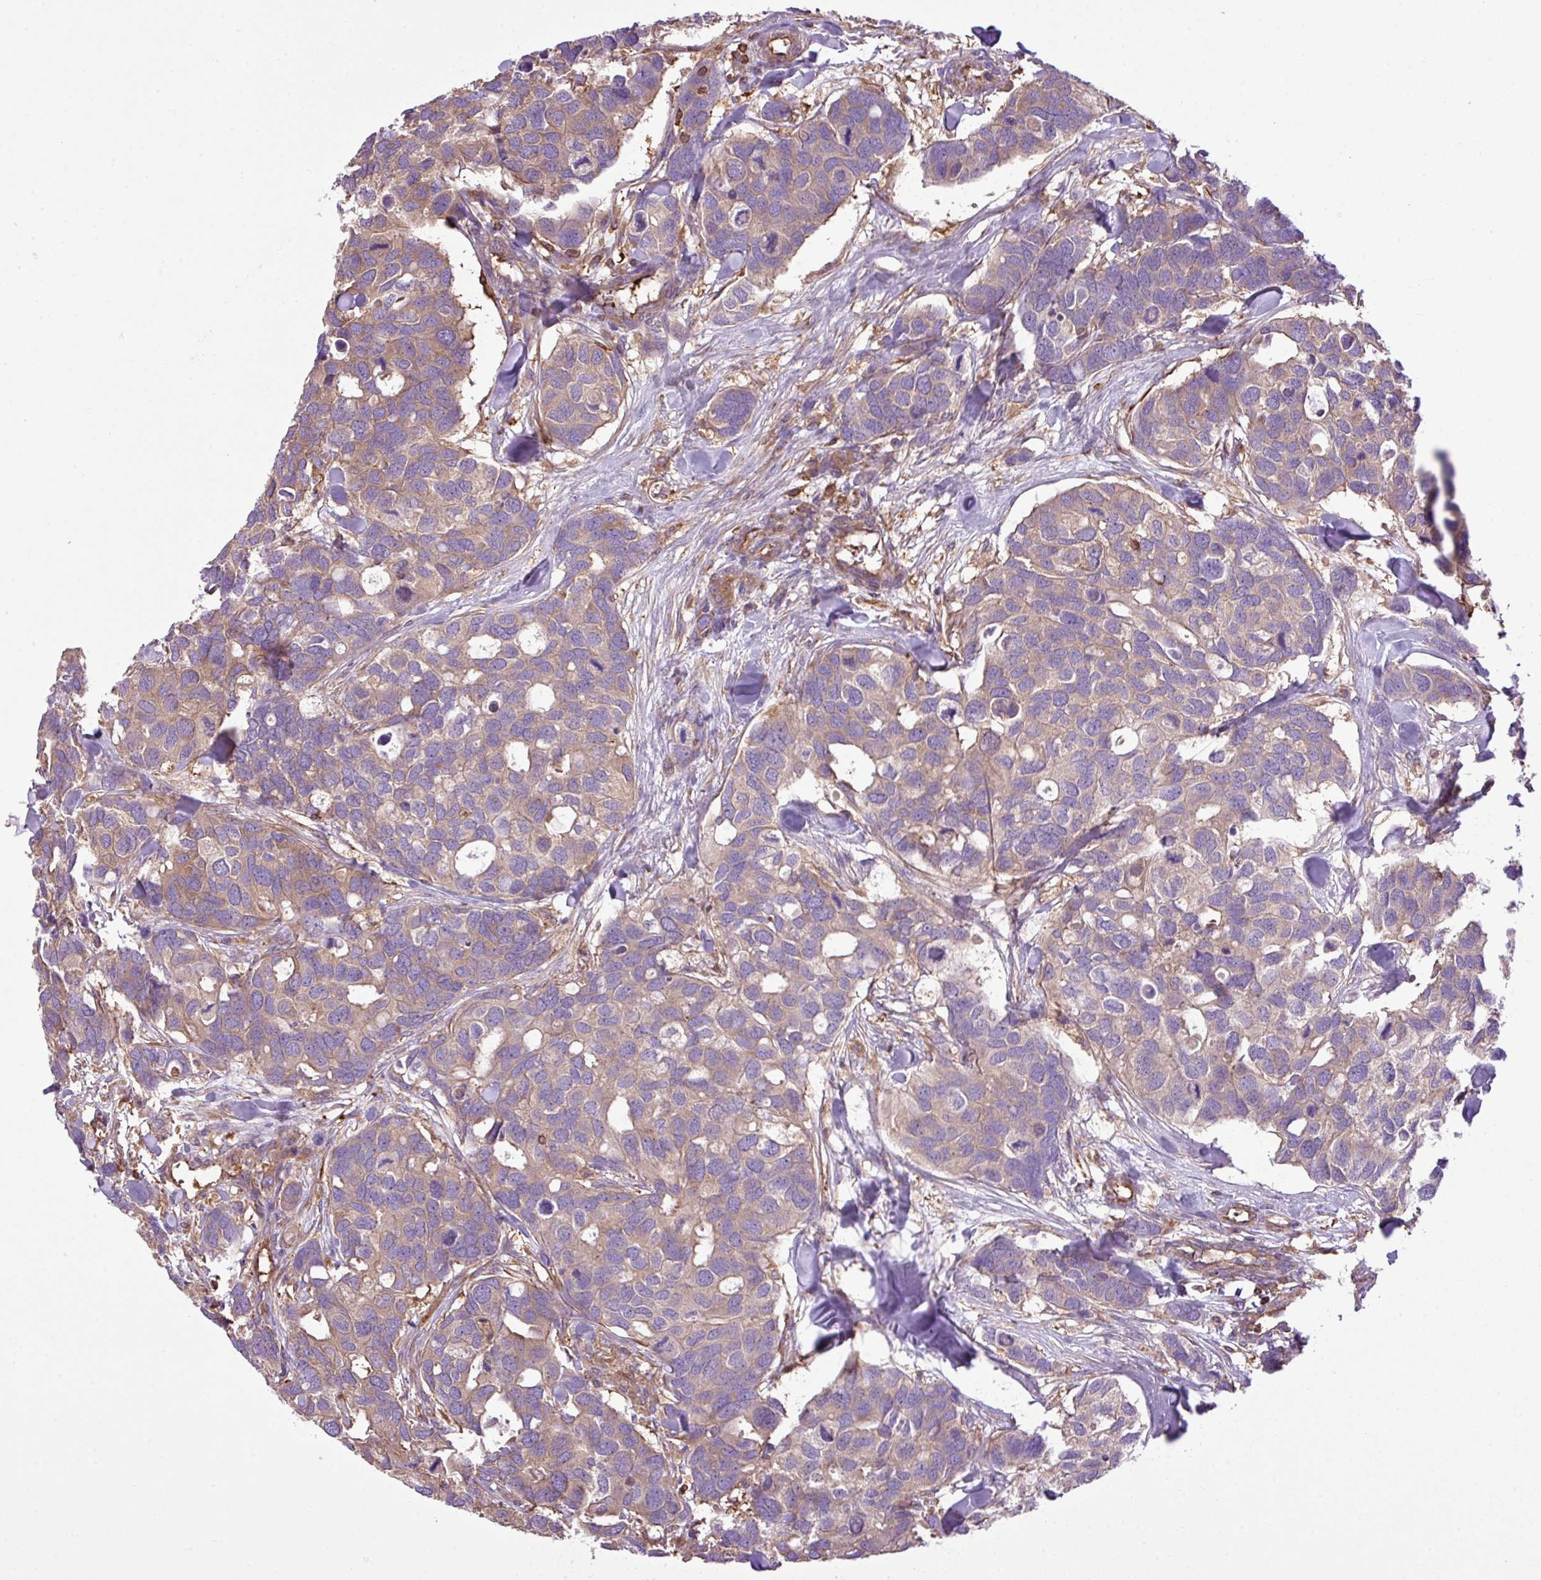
{"staining": {"intensity": "weak", "quantity": "<25%", "location": "cytoplasmic/membranous"}, "tissue": "breast cancer", "cell_type": "Tumor cells", "image_type": "cancer", "snomed": [{"axis": "morphology", "description": "Duct carcinoma"}, {"axis": "topography", "description": "Breast"}], "caption": "High power microscopy micrograph of an immunohistochemistry photomicrograph of breast cancer (infiltrating ductal carcinoma), revealing no significant positivity in tumor cells.", "gene": "PGAP6", "patient": {"sex": "female", "age": 83}}